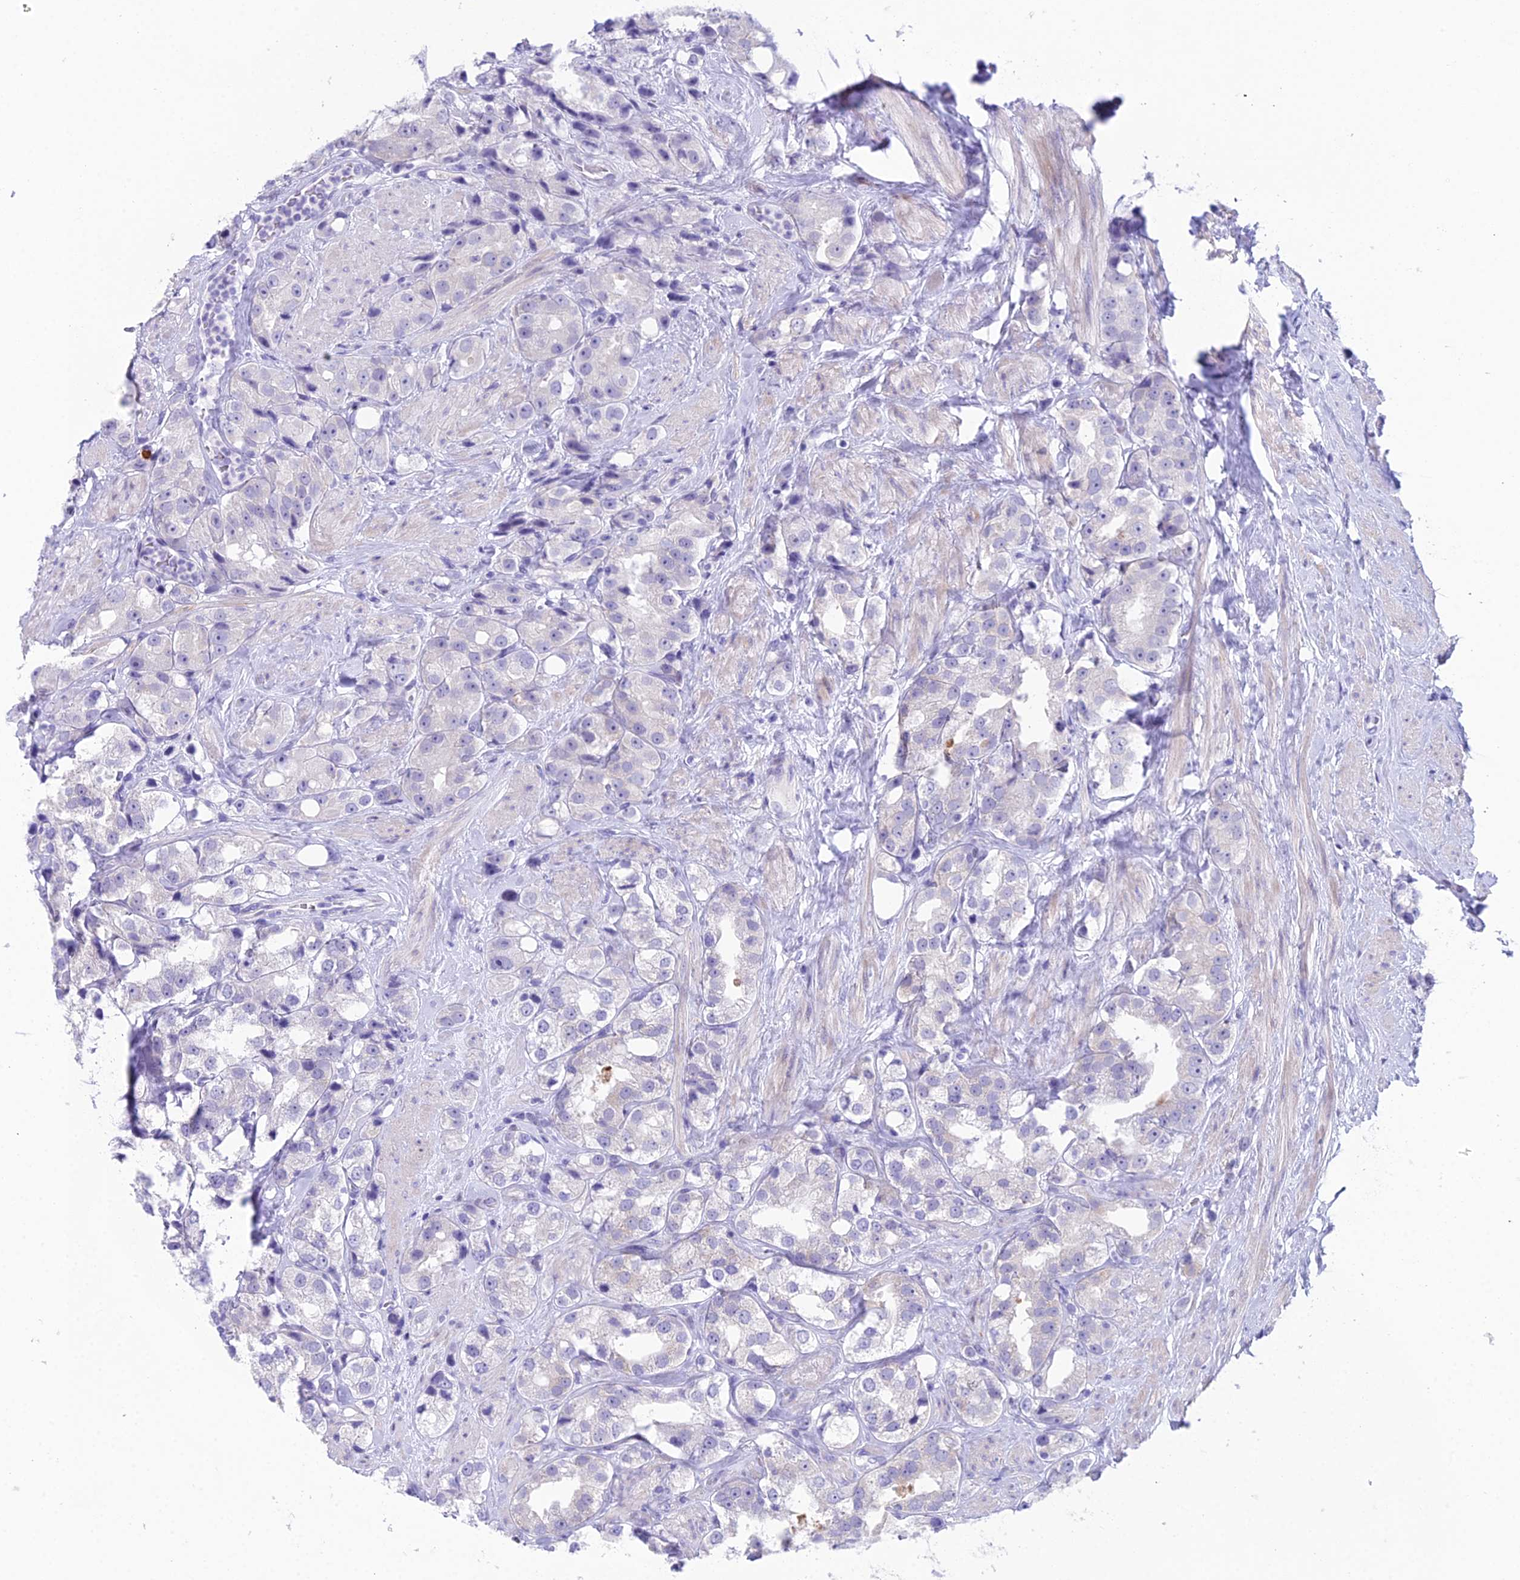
{"staining": {"intensity": "negative", "quantity": "none", "location": "none"}, "tissue": "prostate cancer", "cell_type": "Tumor cells", "image_type": "cancer", "snomed": [{"axis": "morphology", "description": "Adenocarcinoma, NOS"}, {"axis": "topography", "description": "Prostate"}], "caption": "DAB immunohistochemical staining of prostate adenocarcinoma shows no significant staining in tumor cells.", "gene": "CC2D2A", "patient": {"sex": "male", "age": 79}}